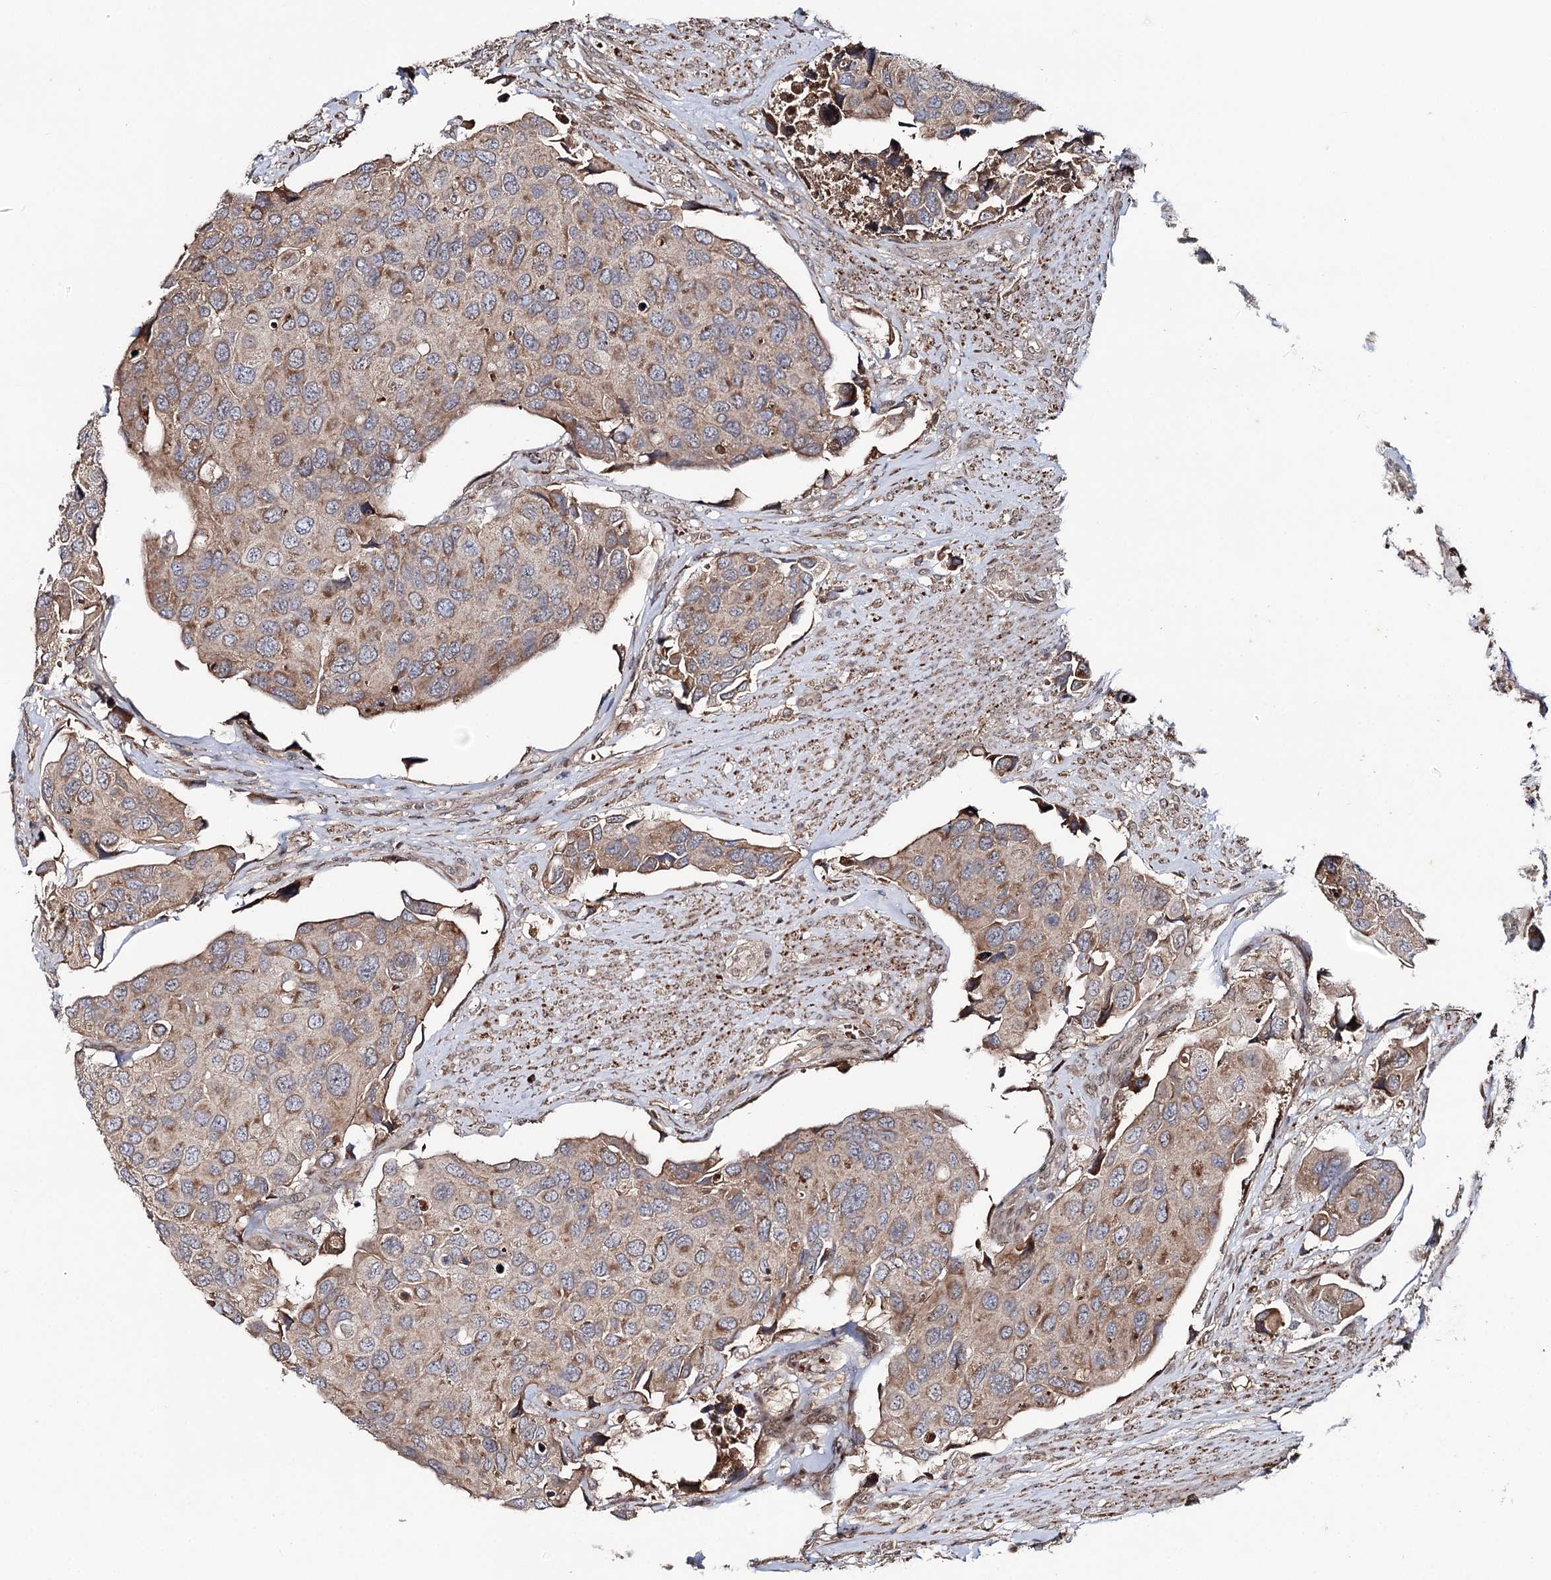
{"staining": {"intensity": "moderate", "quantity": ">75%", "location": "cytoplasmic/membranous"}, "tissue": "urothelial cancer", "cell_type": "Tumor cells", "image_type": "cancer", "snomed": [{"axis": "morphology", "description": "Urothelial carcinoma, High grade"}, {"axis": "topography", "description": "Urinary bladder"}], "caption": "Urothelial cancer stained with DAB immunohistochemistry reveals medium levels of moderate cytoplasmic/membranous staining in approximately >75% of tumor cells. Using DAB (brown) and hematoxylin (blue) stains, captured at high magnification using brightfield microscopy.", "gene": "MSANTD2", "patient": {"sex": "male", "age": 74}}